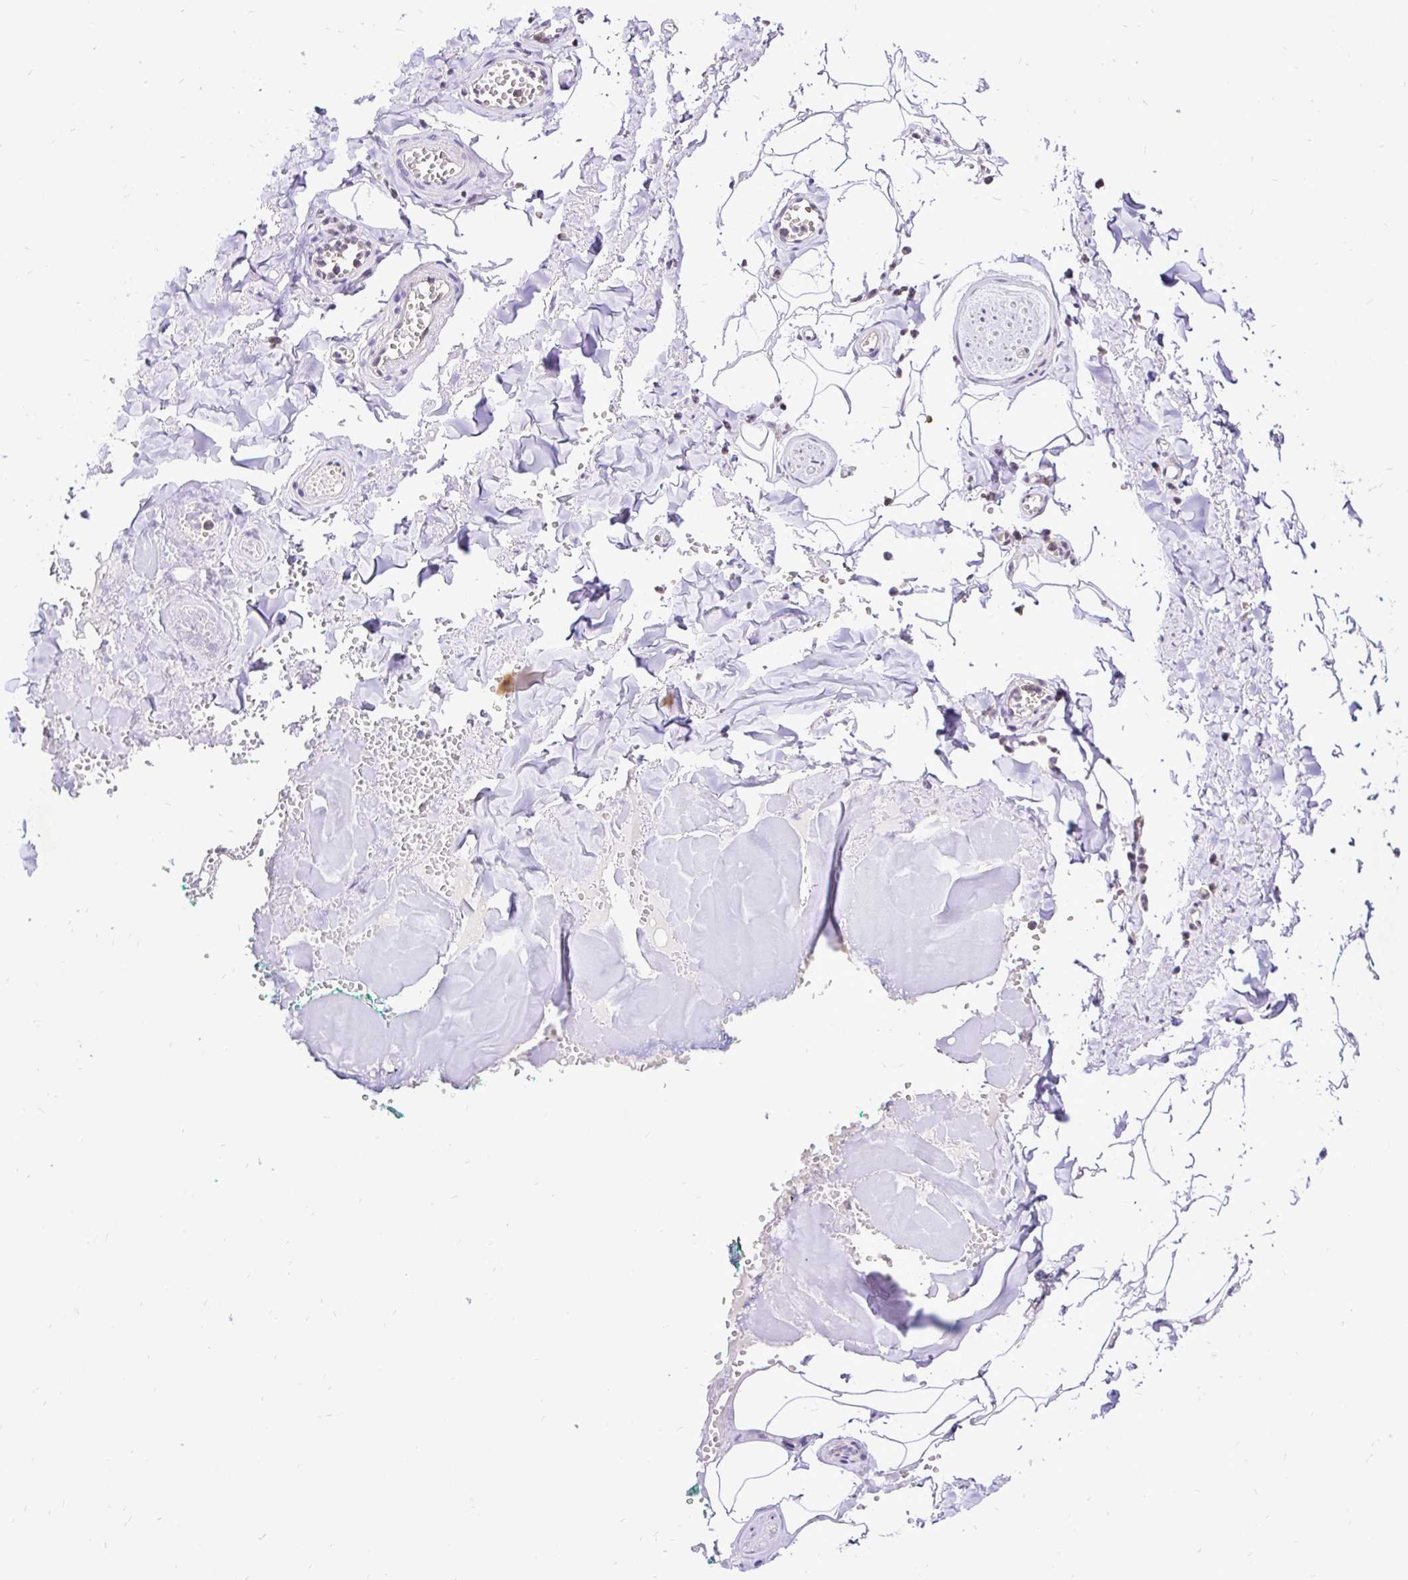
{"staining": {"intensity": "negative", "quantity": "none", "location": "none"}, "tissue": "adipose tissue", "cell_type": "Adipocytes", "image_type": "normal", "snomed": [{"axis": "morphology", "description": "Normal tissue, NOS"}, {"axis": "topography", "description": "Vulva"}, {"axis": "topography", "description": "Peripheral nerve tissue"}], "caption": "IHC micrograph of benign adipose tissue: adipose tissue stained with DAB displays no significant protein expression in adipocytes. (Brightfield microscopy of DAB IHC at high magnification).", "gene": "UBE2M", "patient": {"sex": "female", "age": 66}}